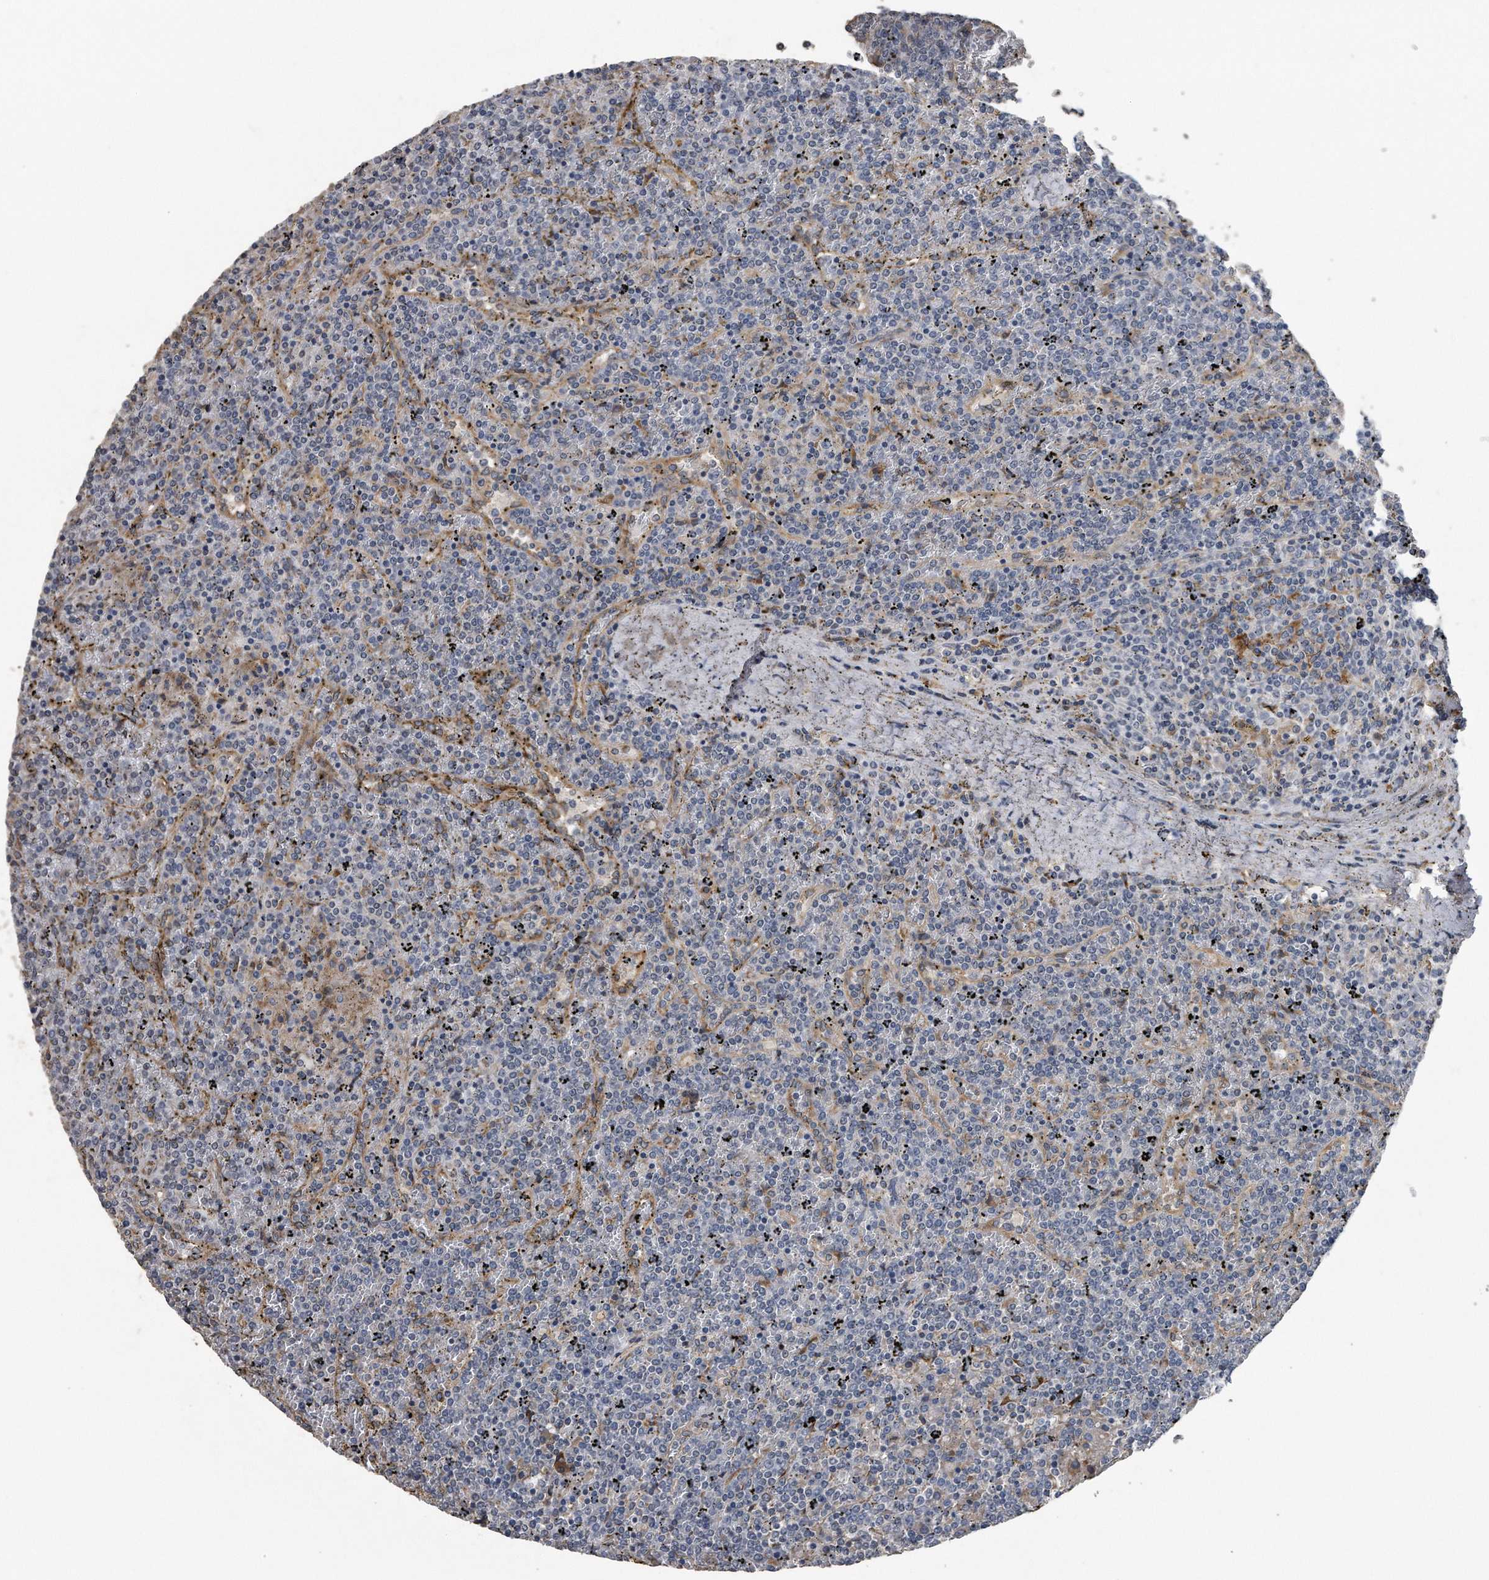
{"staining": {"intensity": "negative", "quantity": "none", "location": "none"}, "tissue": "lymphoma", "cell_type": "Tumor cells", "image_type": "cancer", "snomed": [{"axis": "morphology", "description": "Malignant lymphoma, non-Hodgkin's type, Low grade"}, {"axis": "topography", "description": "Spleen"}], "caption": "DAB immunohistochemical staining of human lymphoma reveals no significant staining in tumor cells.", "gene": "PCLO", "patient": {"sex": "female", "age": 19}}